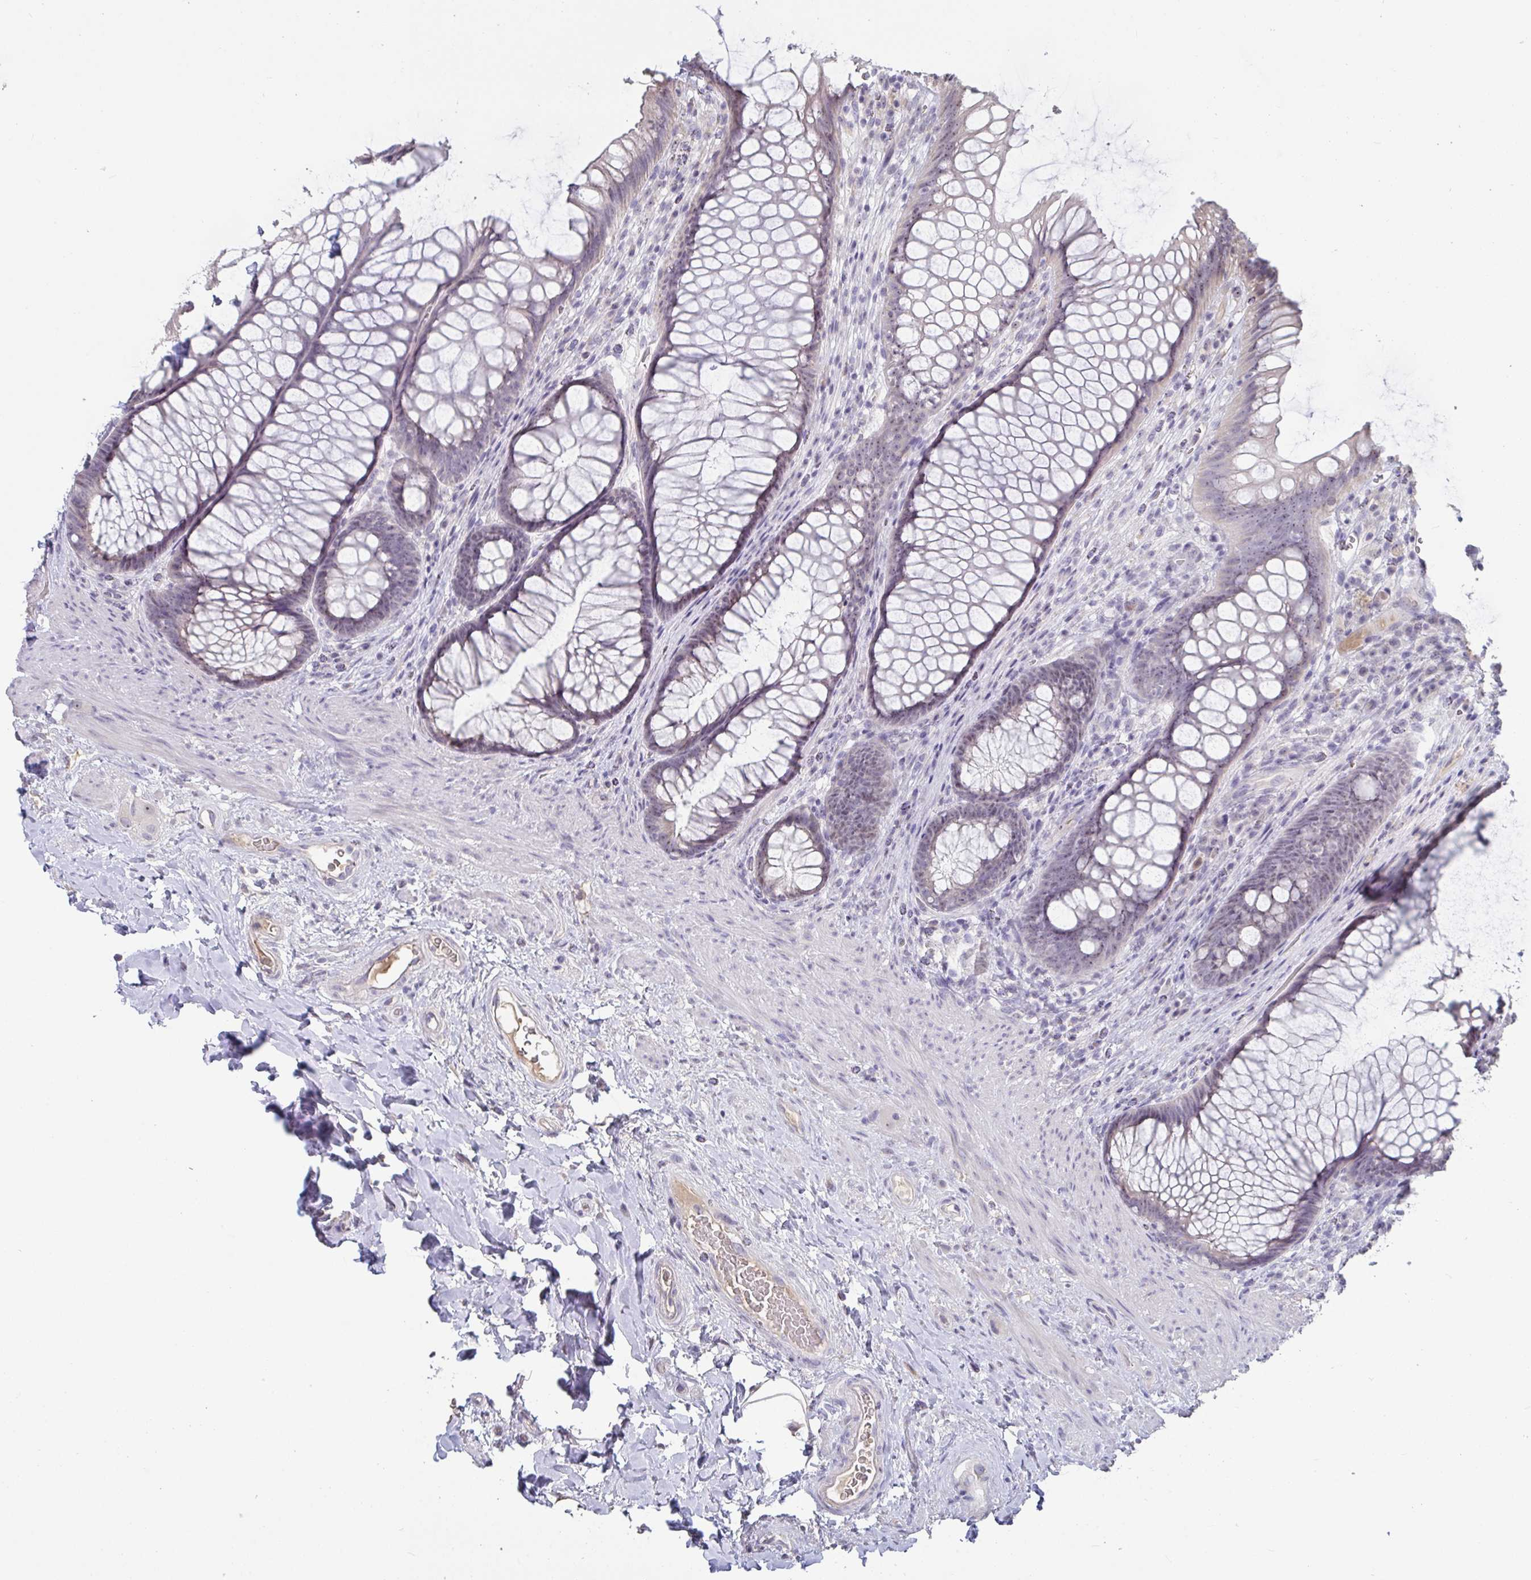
{"staining": {"intensity": "weak", "quantity": "<25%", "location": "nuclear"}, "tissue": "rectum", "cell_type": "Glandular cells", "image_type": "normal", "snomed": [{"axis": "morphology", "description": "Normal tissue, NOS"}, {"axis": "topography", "description": "Rectum"}], "caption": "Glandular cells show no significant expression in normal rectum. Brightfield microscopy of IHC stained with DAB (brown) and hematoxylin (blue), captured at high magnification.", "gene": "MYC", "patient": {"sex": "male", "age": 53}}